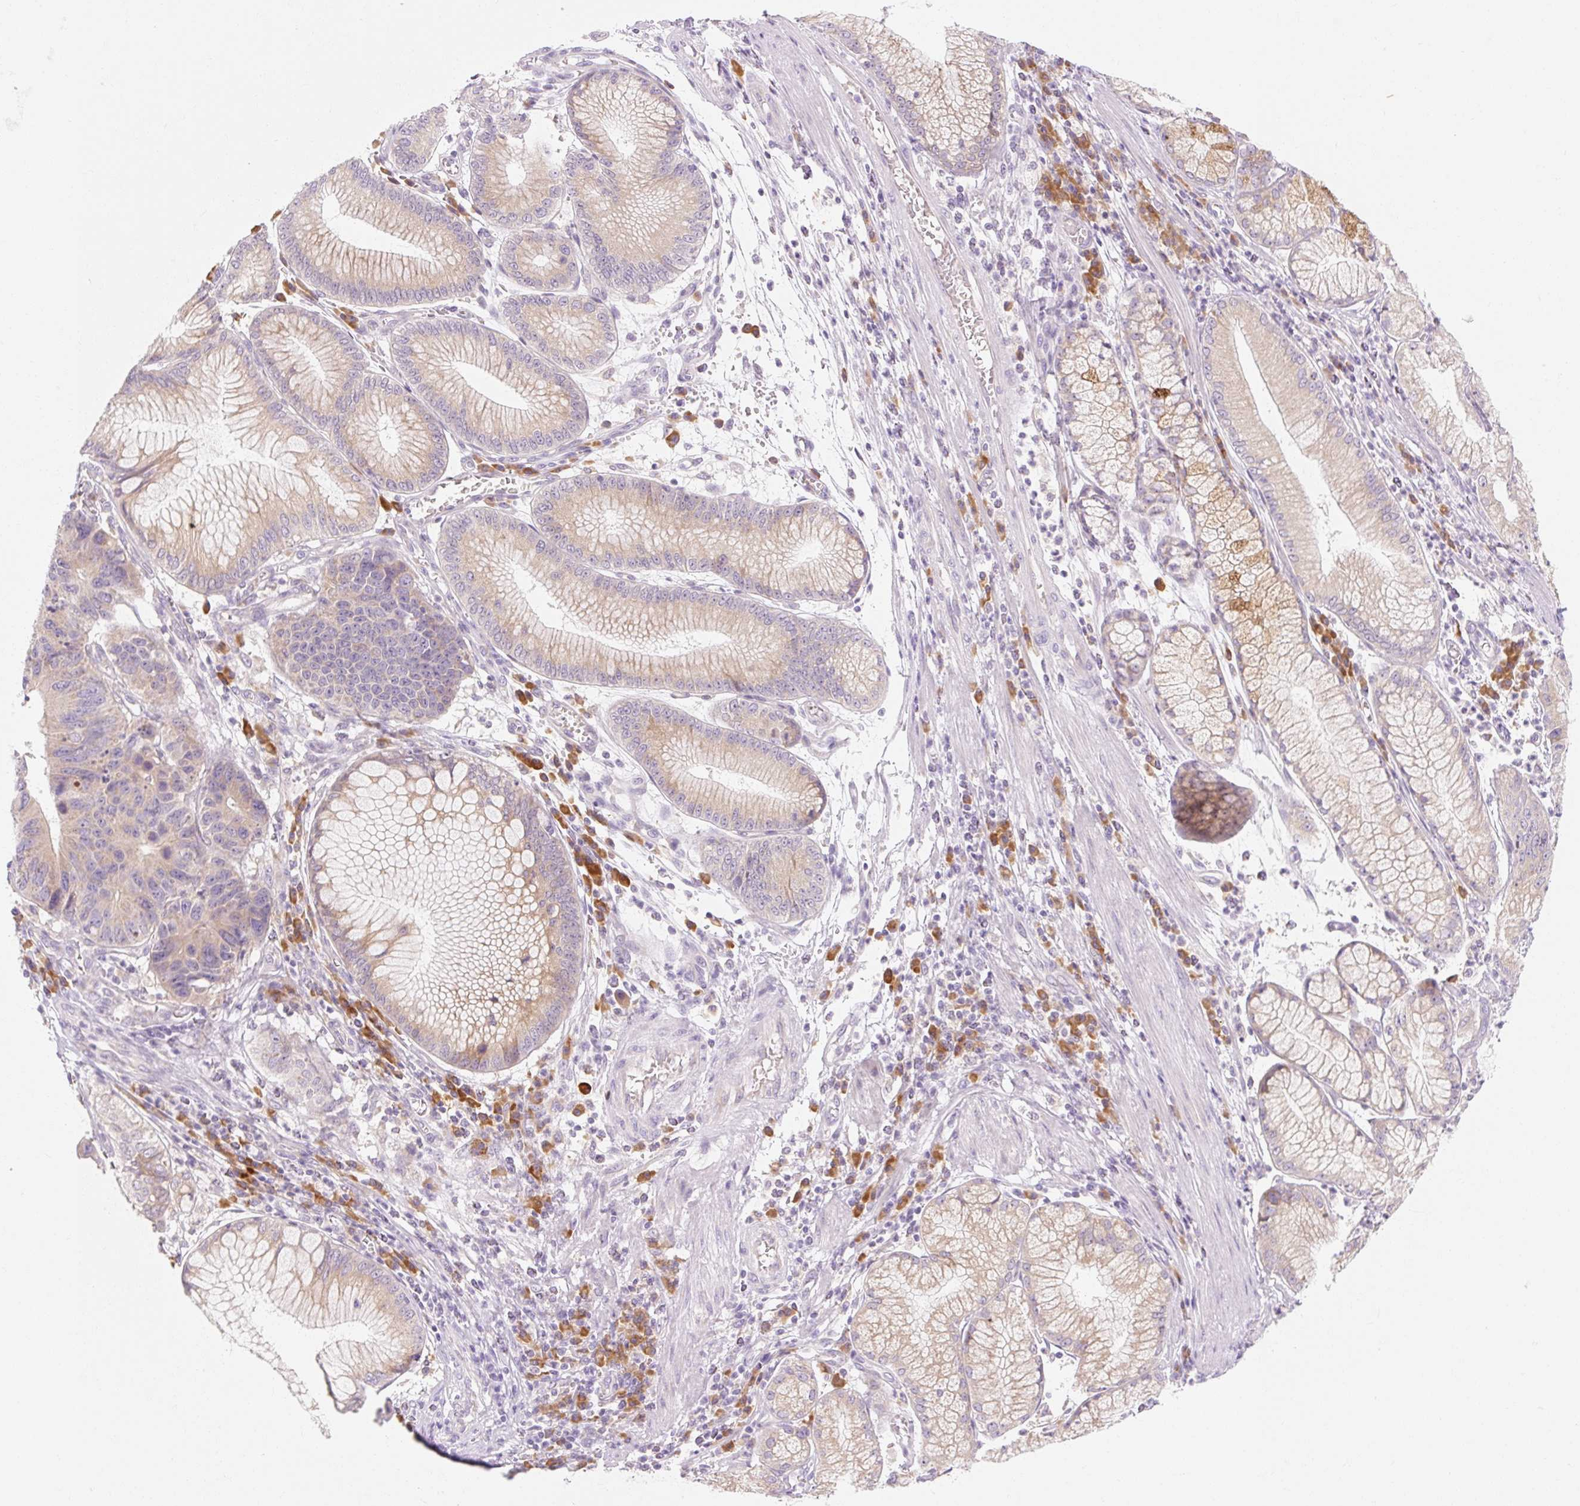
{"staining": {"intensity": "weak", "quantity": ">75%", "location": "cytoplasmic/membranous"}, "tissue": "stomach cancer", "cell_type": "Tumor cells", "image_type": "cancer", "snomed": [{"axis": "morphology", "description": "Adenocarcinoma, NOS"}, {"axis": "topography", "description": "Stomach"}], "caption": "Stomach cancer stained with immunohistochemistry (IHC) demonstrates weak cytoplasmic/membranous positivity in about >75% of tumor cells.", "gene": "MYO1D", "patient": {"sex": "male", "age": 59}}